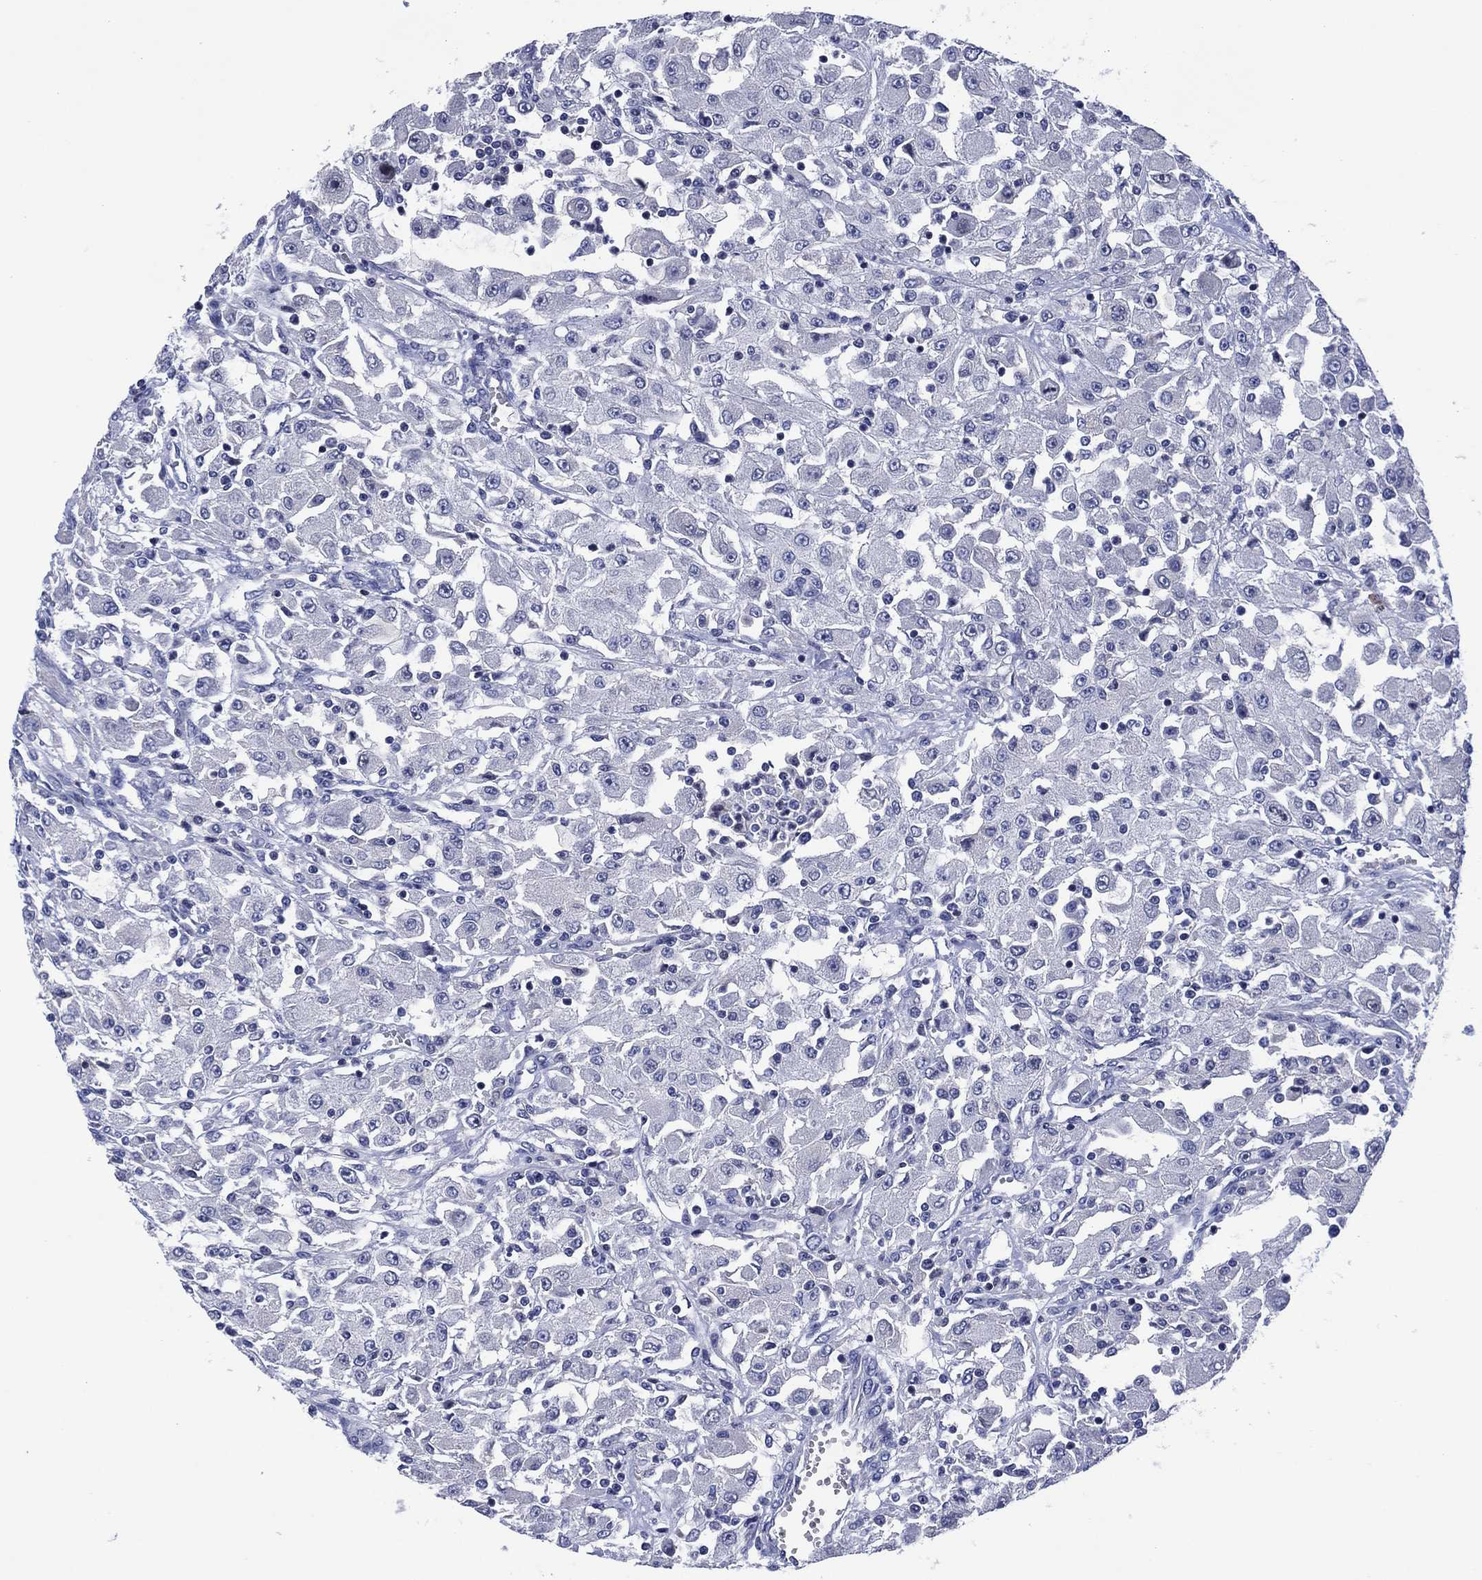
{"staining": {"intensity": "negative", "quantity": "none", "location": "none"}, "tissue": "renal cancer", "cell_type": "Tumor cells", "image_type": "cancer", "snomed": [{"axis": "morphology", "description": "Adenocarcinoma, NOS"}, {"axis": "topography", "description": "Kidney"}], "caption": "Tumor cells are negative for brown protein staining in renal cancer (adenocarcinoma).", "gene": "USP26", "patient": {"sex": "female", "age": 67}}